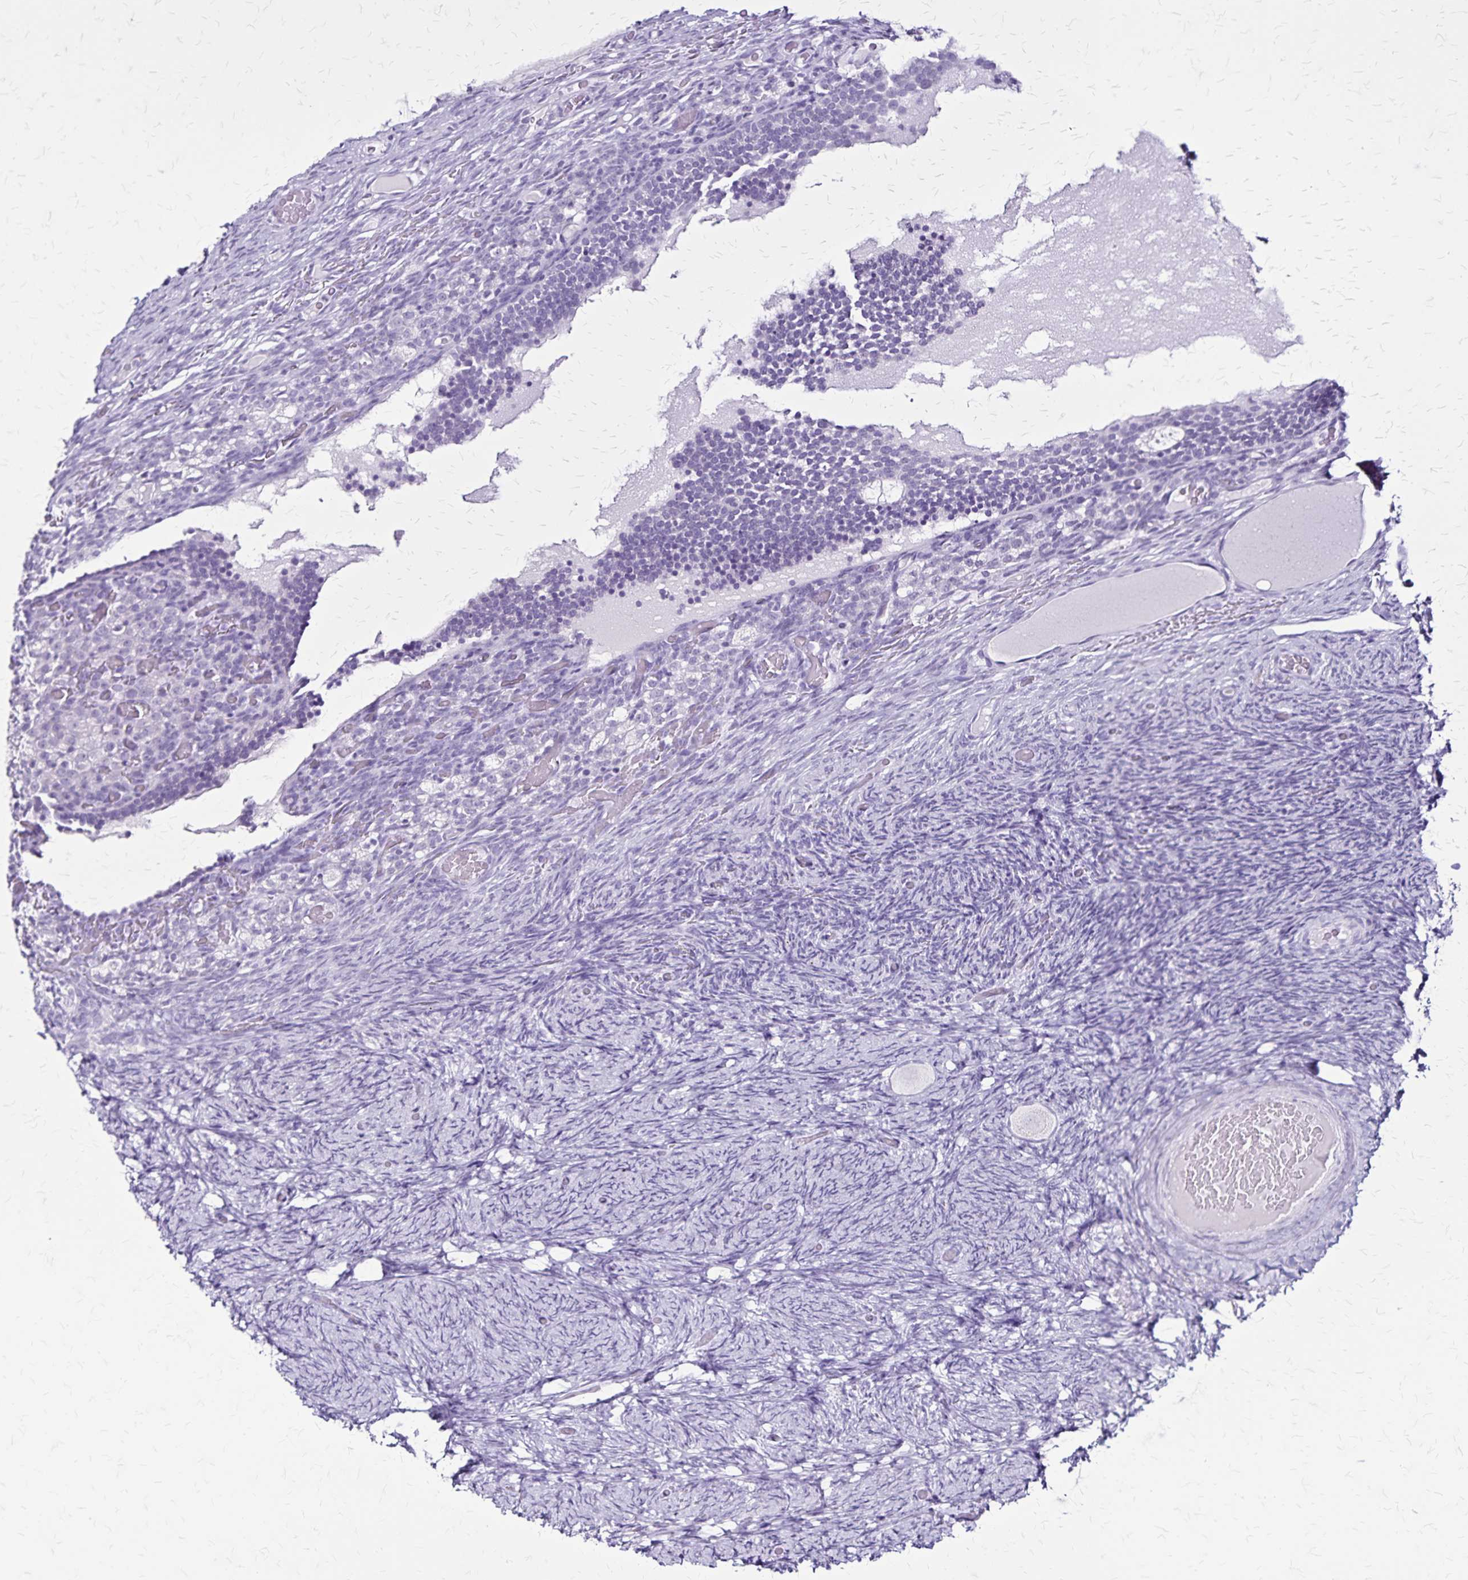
{"staining": {"intensity": "negative", "quantity": "none", "location": "none"}, "tissue": "ovary", "cell_type": "Follicle cells", "image_type": "normal", "snomed": [{"axis": "morphology", "description": "Normal tissue, NOS"}, {"axis": "topography", "description": "Ovary"}], "caption": "High power microscopy micrograph of an immunohistochemistry micrograph of benign ovary, revealing no significant expression in follicle cells. (Brightfield microscopy of DAB IHC at high magnification).", "gene": "KRT2", "patient": {"sex": "female", "age": 34}}